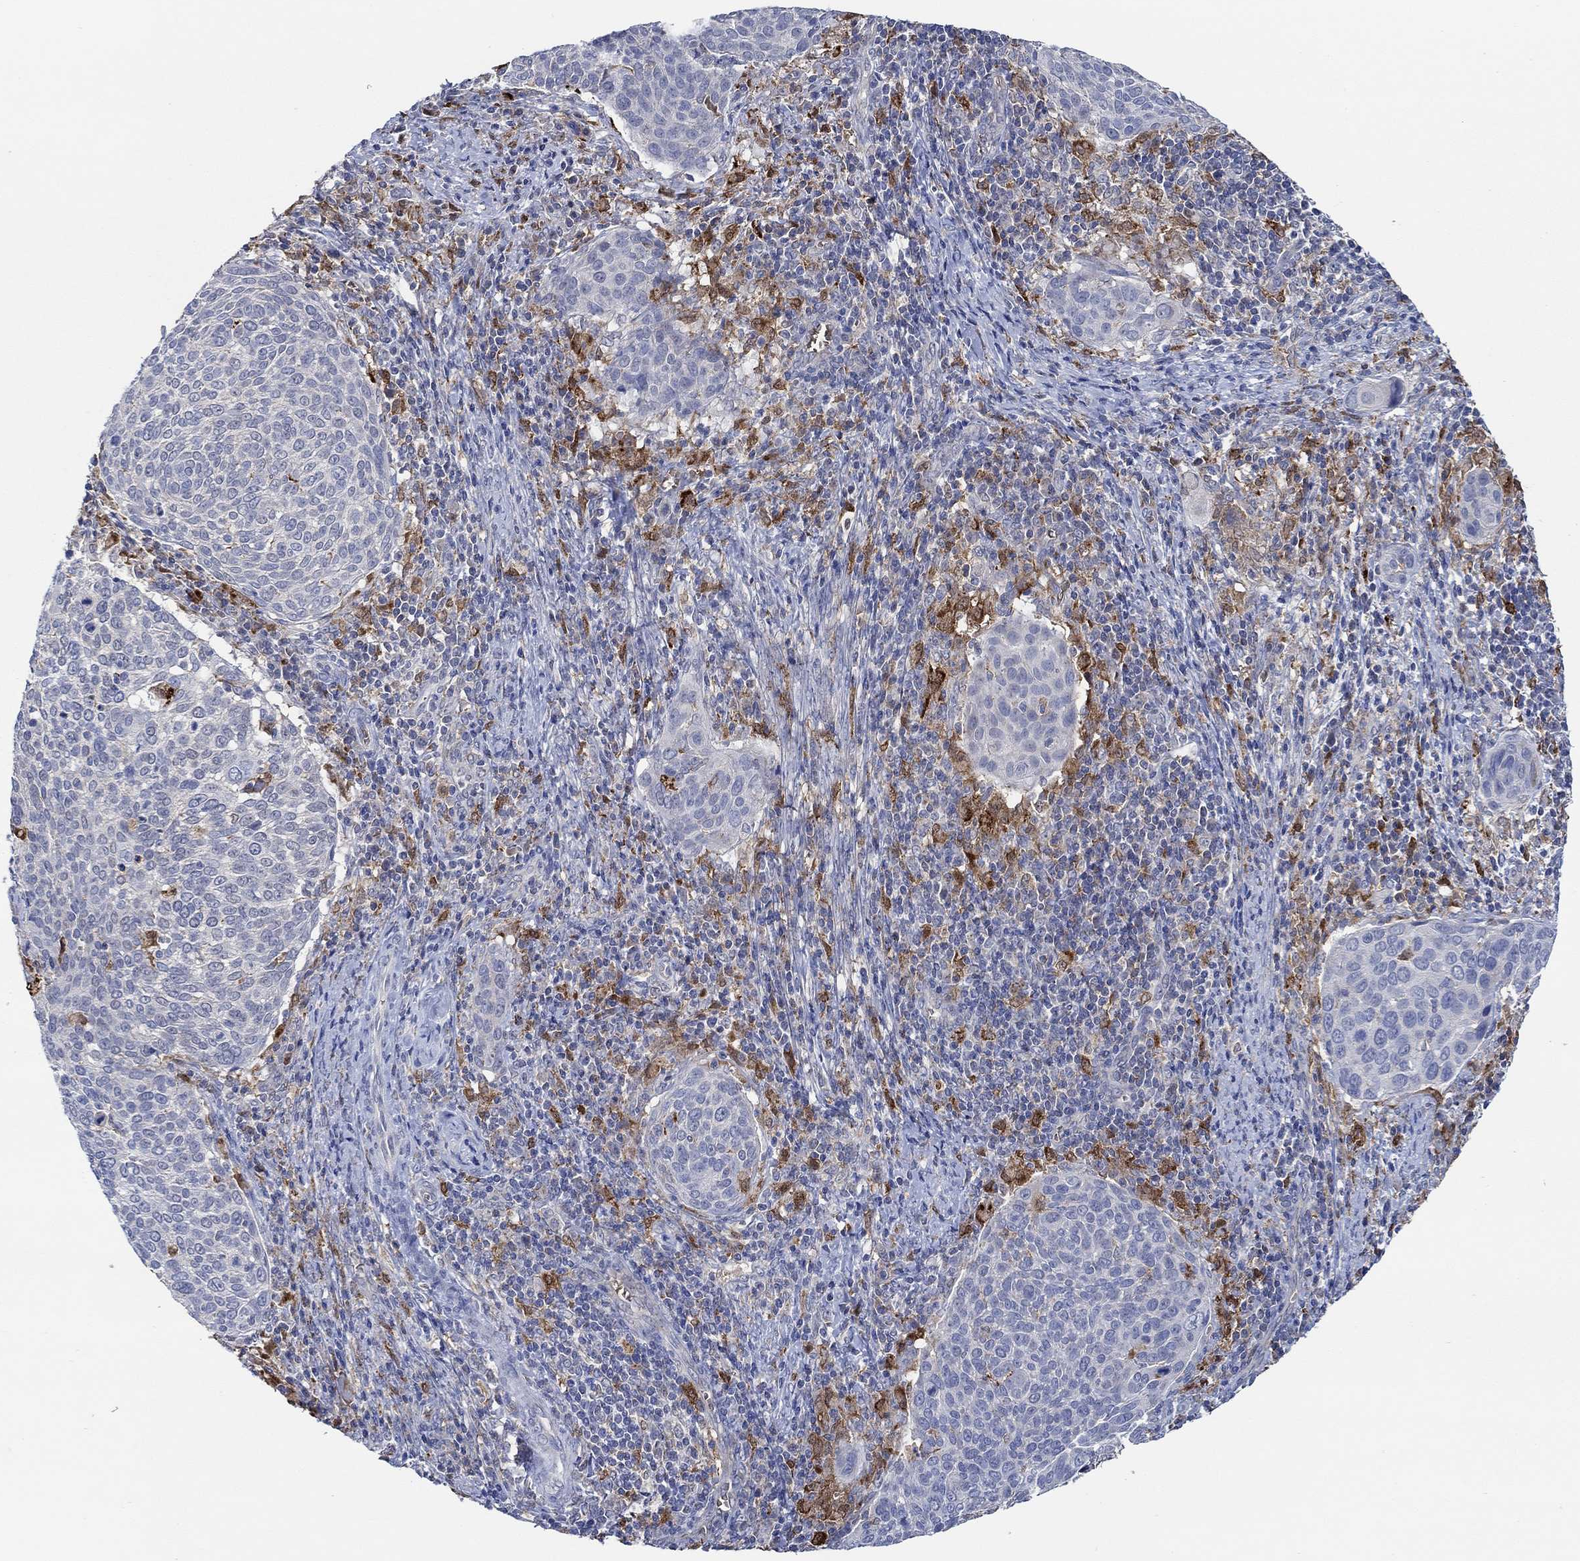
{"staining": {"intensity": "negative", "quantity": "none", "location": "none"}, "tissue": "cervical cancer", "cell_type": "Tumor cells", "image_type": "cancer", "snomed": [{"axis": "morphology", "description": "Squamous cell carcinoma, NOS"}, {"axis": "topography", "description": "Cervix"}], "caption": "High magnification brightfield microscopy of cervical cancer stained with DAB (3,3'-diaminobenzidine) (brown) and counterstained with hematoxylin (blue): tumor cells show no significant expression.", "gene": "MPP1", "patient": {"sex": "female", "age": 39}}